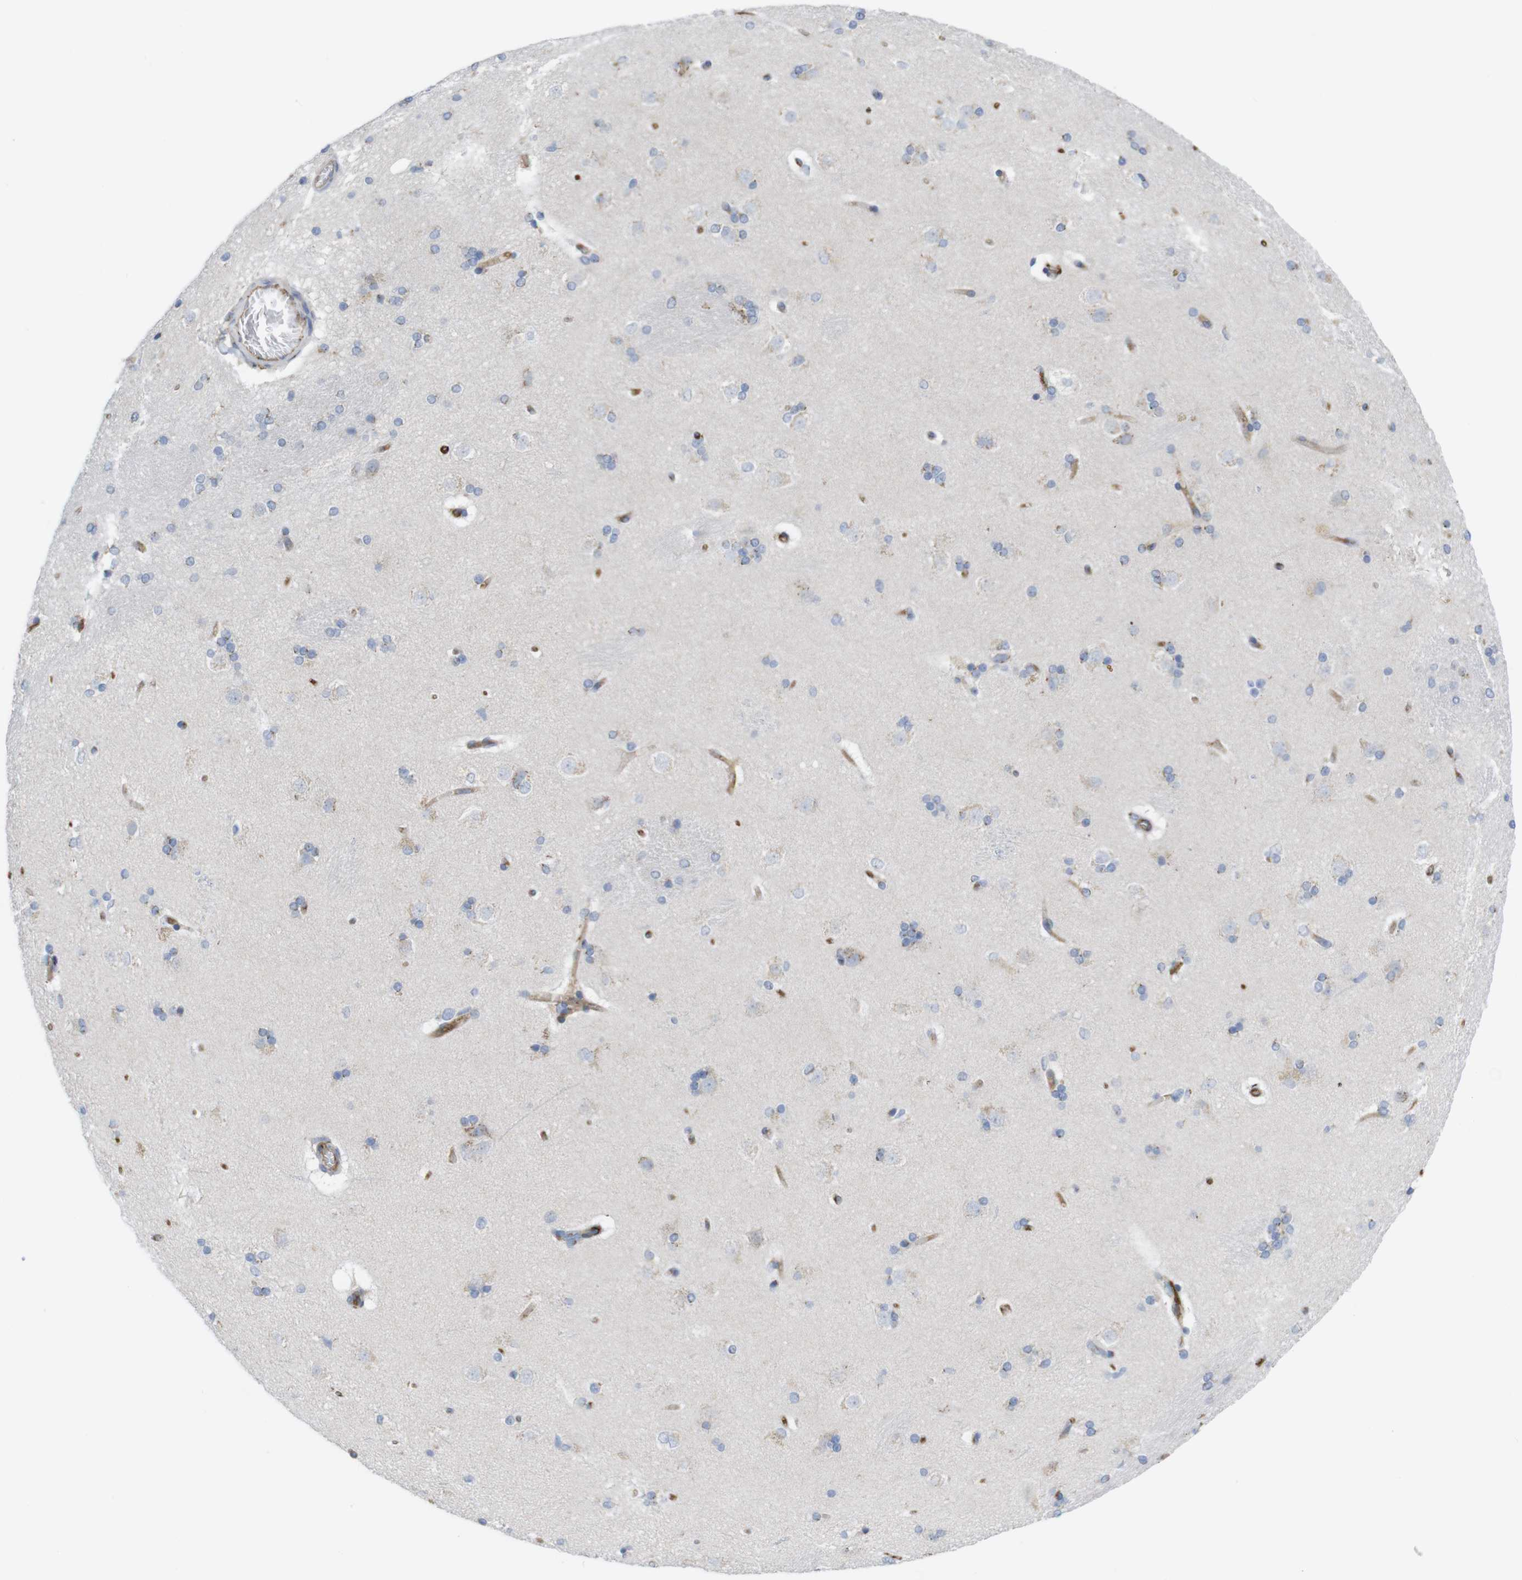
{"staining": {"intensity": "weak", "quantity": "<25%", "location": "cytoplasmic/membranous"}, "tissue": "caudate", "cell_type": "Glial cells", "image_type": "normal", "snomed": [{"axis": "morphology", "description": "Normal tissue, NOS"}, {"axis": "topography", "description": "Lateral ventricle wall"}], "caption": "Protein analysis of unremarkable caudate exhibits no significant staining in glial cells.", "gene": "CCR6", "patient": {"sex": "female", "age": 19}}